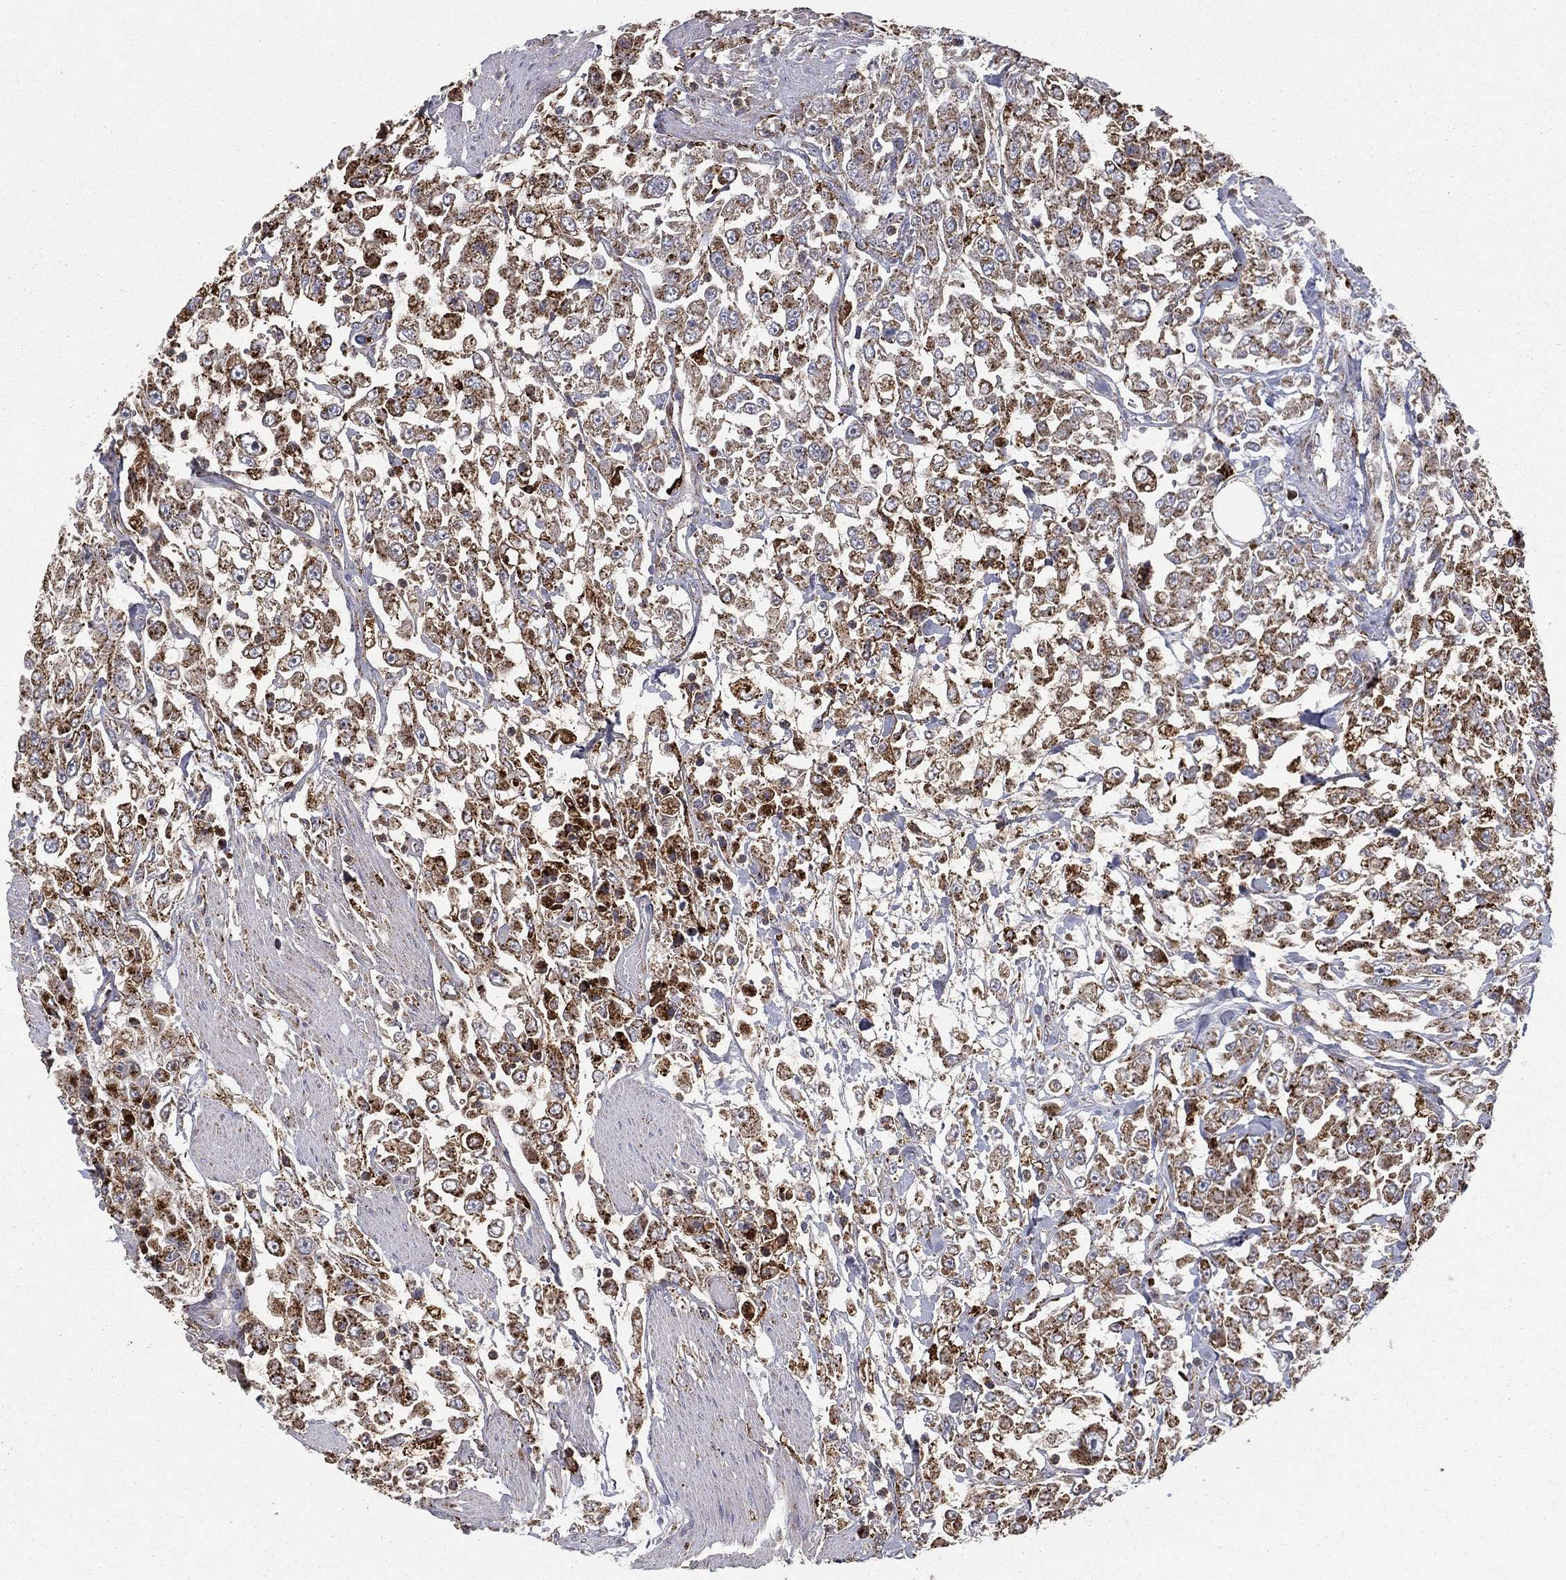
{"staining": {"intensity": "strong", "quantity": "25%-75%", "location": "cytoplasmic/membranous"}, "tissue": "urothelial cancer", "cell_type": "Tumor cells", "image_type": "cancer", "snomed": [{"axis": "morphology", "description": "Urothelial carcinoma, High grade"}, {"axis": "topography", "description": "Urinary bladder"}], "caption": "High-grade urothelial carcinoma stained with immunohistochemistry (IHC) shows strong cytoplasmic/membranous expression in approximately 25%-75% of tumor cells.", "gene": "RIN3", "patient": {"sex": "male", "age": 46}}